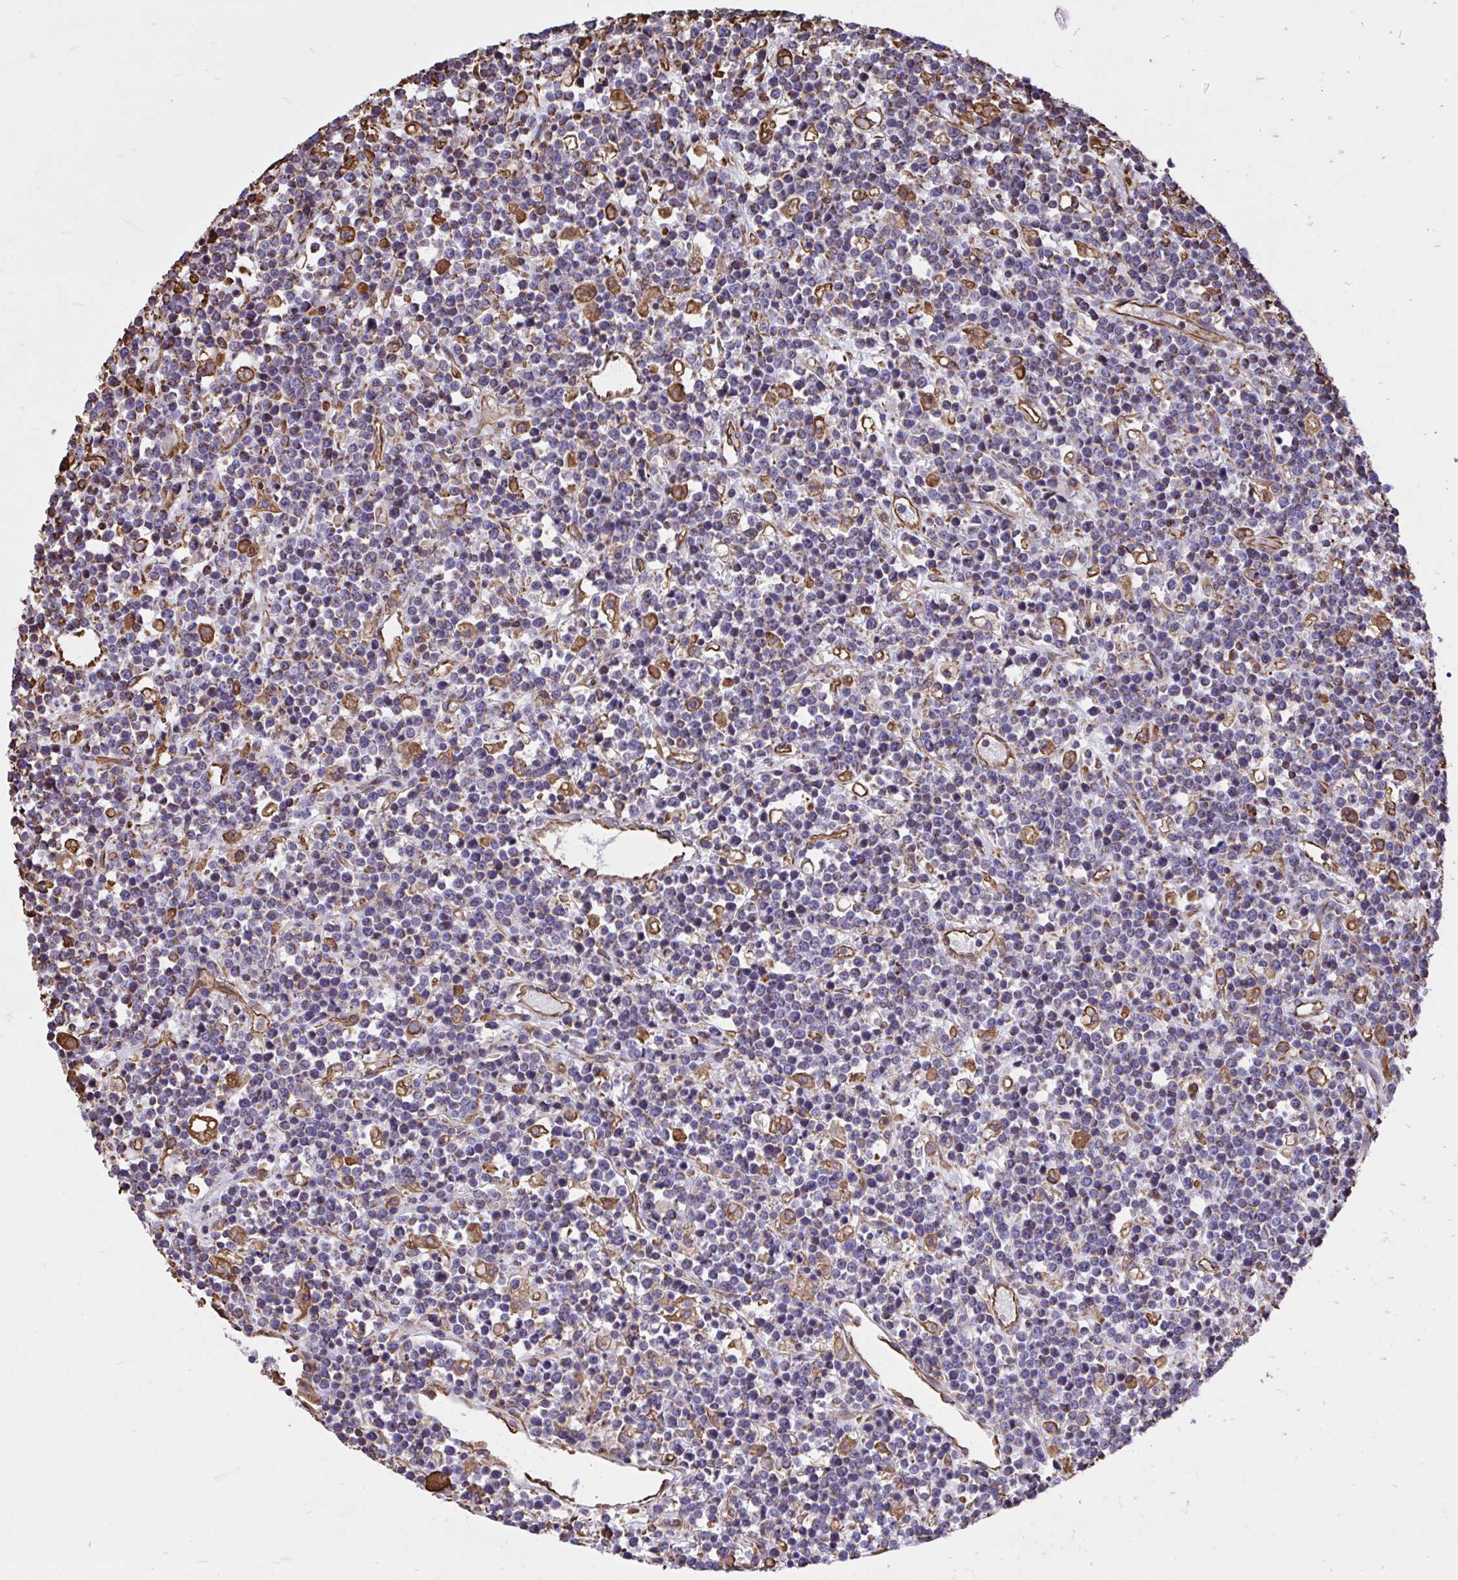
{"staining": {"intensity": "negative", "quantity": "none", "location": "none"}, "tissue": "lymphoma", "cell_type": "Tumor cells", "image_type": "cancer", "snomed": [{"axis": "morphology", "description": "Malignant lymphoma, non-Hodgkin's type, High grade"}, {"axis": "topography", "description": "Ovary"}], "caption": "Histopathology image shows no significant protein staining in tumor cells of high-grade malignant lymphoma, non-Hodgkin's type.", "gene": "RNF103", "patient": {"sex": "female", "age": 56}}